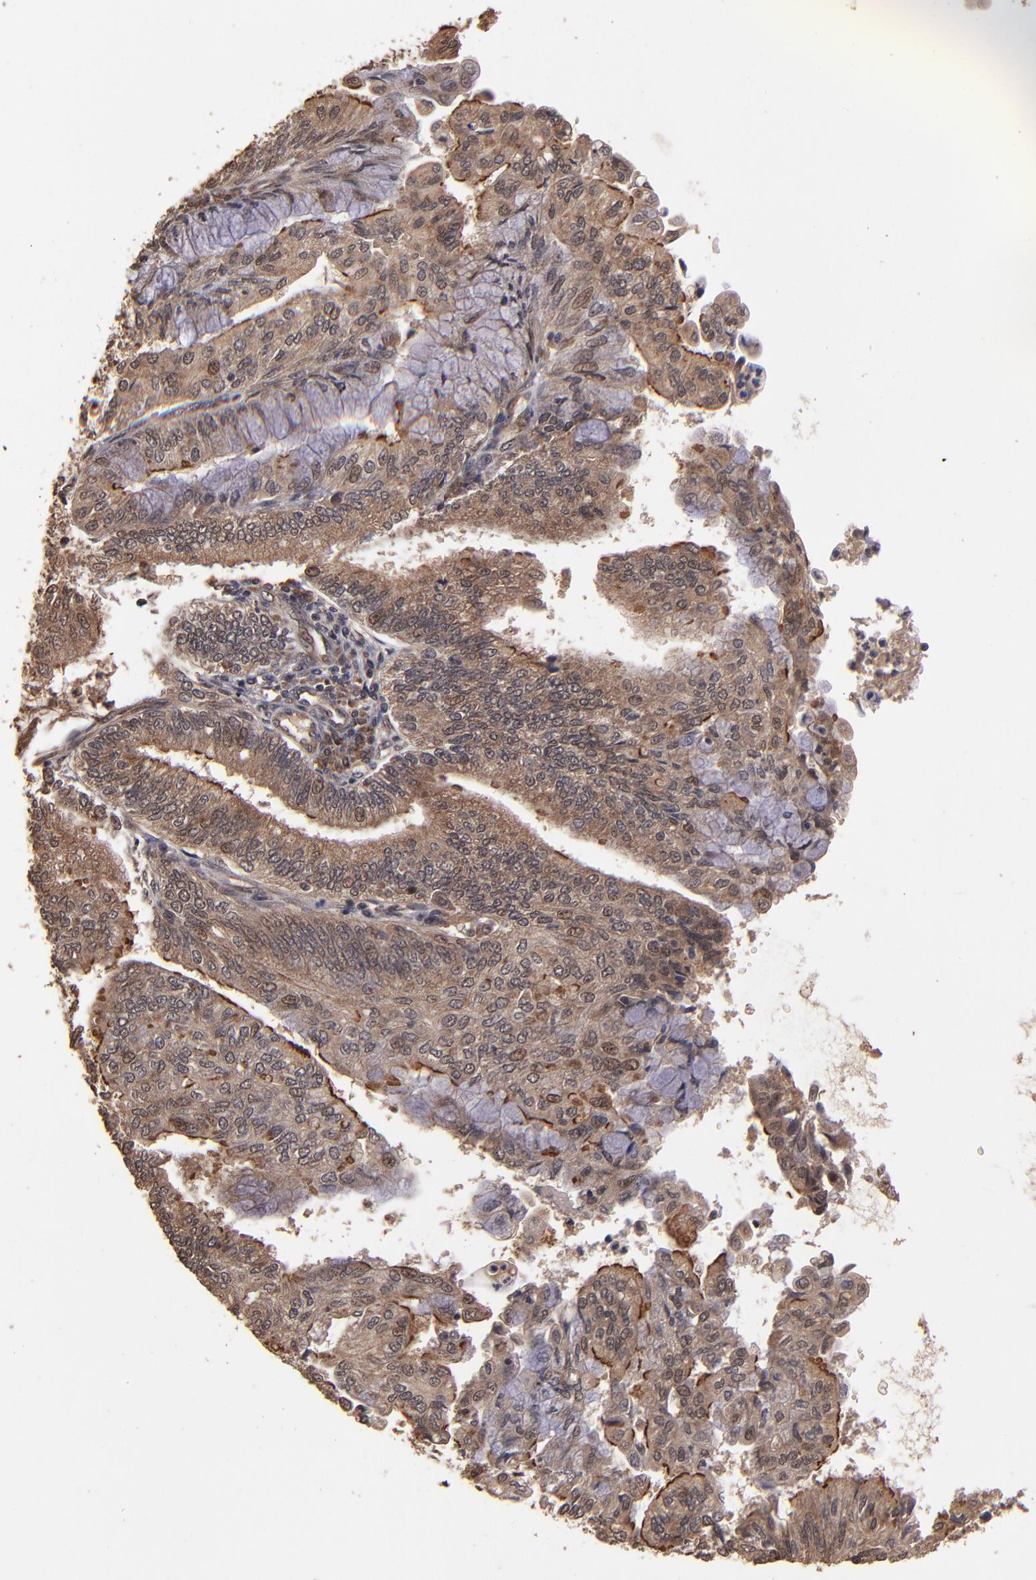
{"staining": {"intensity": "moderate", "quantity": ">75%", "location": "cytoplasmic/membranous"}, "tissue": "endometrial cancer", "cell_type": "Tumor cells", "image_type": "cancer", "snomed": [{"axis": "morphology", "description": "Adenocarcinoma, NOS"}, {"axis": "topography", "description": "Endometrium"}], "caption": "DAB (3,3'-diaminobenzidine) immunohistochemical staining of endometrial adenocarcinoma exhibits moderate cytoplasmic/membranous protein positivity in about >75% of tumor cells.", "gene": "NFE2L2", "patient": {"sex": "female", "age": 59}}